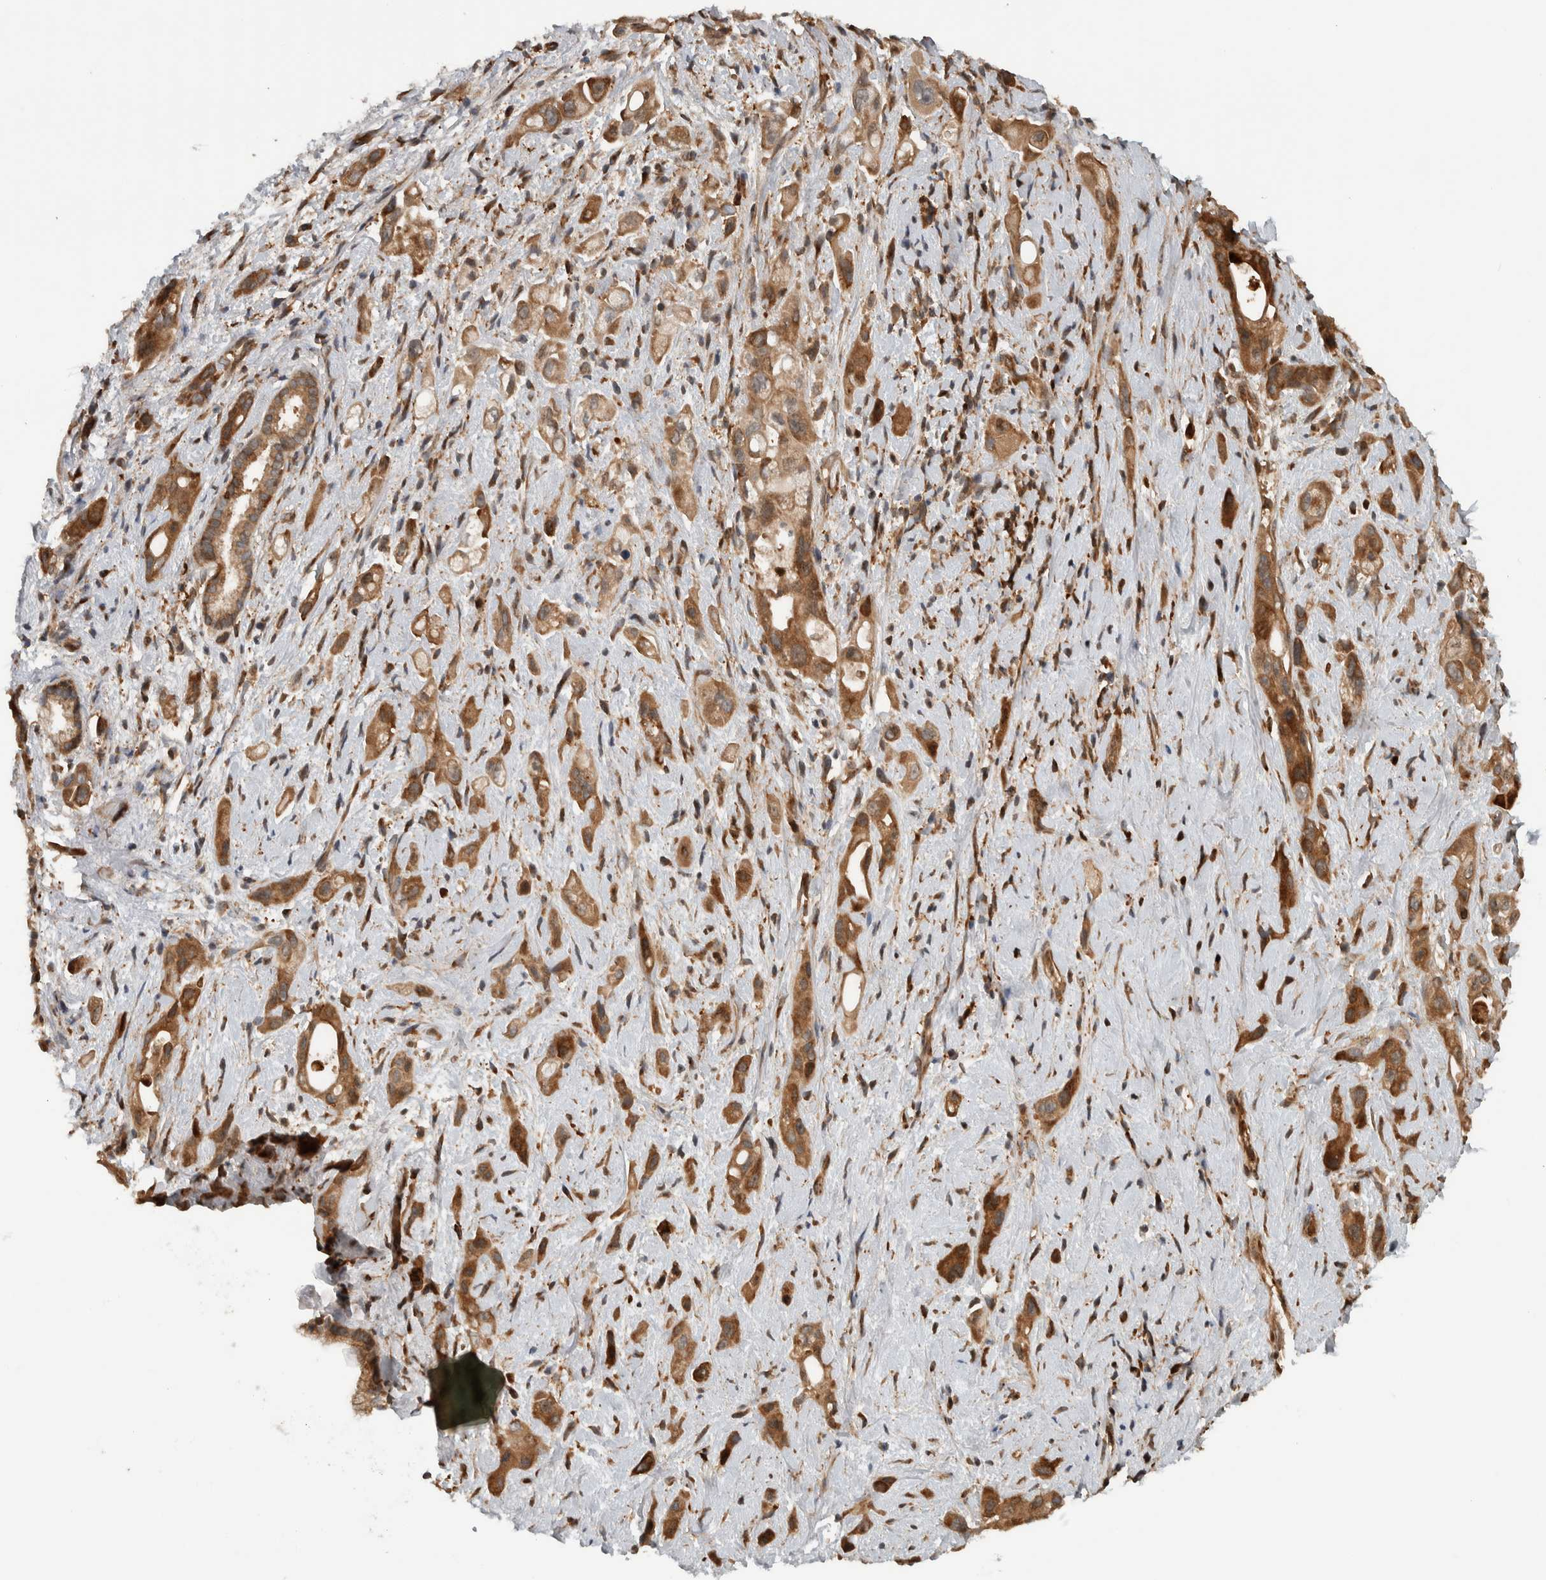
{"staining": {"intensity": "moderate", "quantity": ">75%", "location": "cytoplasmic/membranous"}, "tissue": "pancreatic cancer", "cell_type": "Tumor cells", "image_type": "cancer", "snomed": [{"axis": "morphology", "description": "Adenocarcinoma, NOS"}, {"axis": "topography", "description": "Pancreas"}], "caption": "DAB immunohistochemical staining of human pancreatic cancer shows moderate cytoplasmic/membranous protein expression in approximately >75% of tumor cells.", "gene": "CNTROB", "patient": {"sex": "female", "age": 66}}